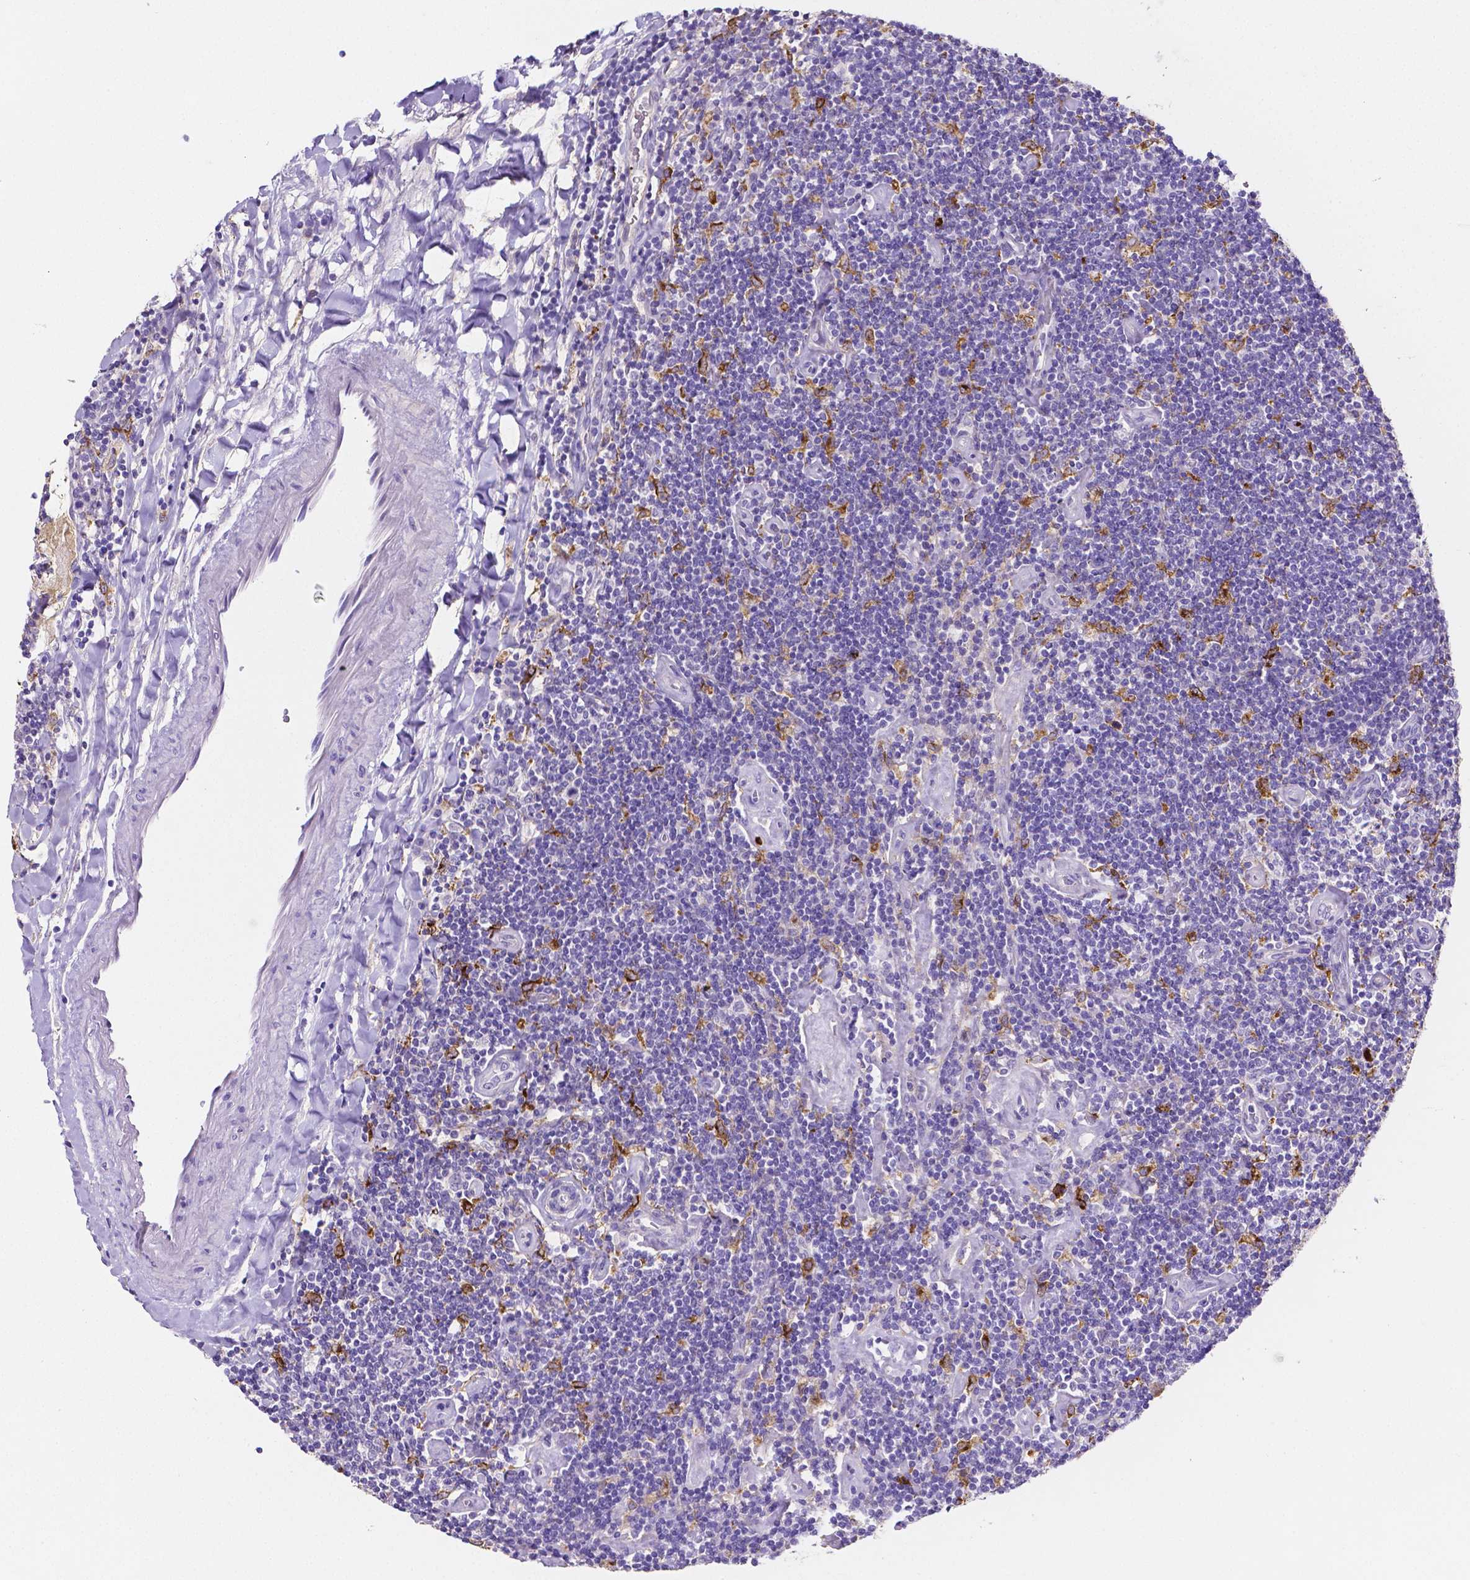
{"staining": {"intensity": "negative", "quantity": "none", "location": "none"}, "tissue": "lymphoma", "cell_type": "Tumor cells", "image_type": "cancer", "snomed": [{"axis": "morphology", "description": "Hodgkin's disease, NOS"}, {"axis": "topography", "description": "Lymph node"}], "caption": "Protein analysis of lymphoma demonstrates no significant expression in tumor cells.", "gene": "MMP9", "patient": {"sex": "male", "age": 40}}